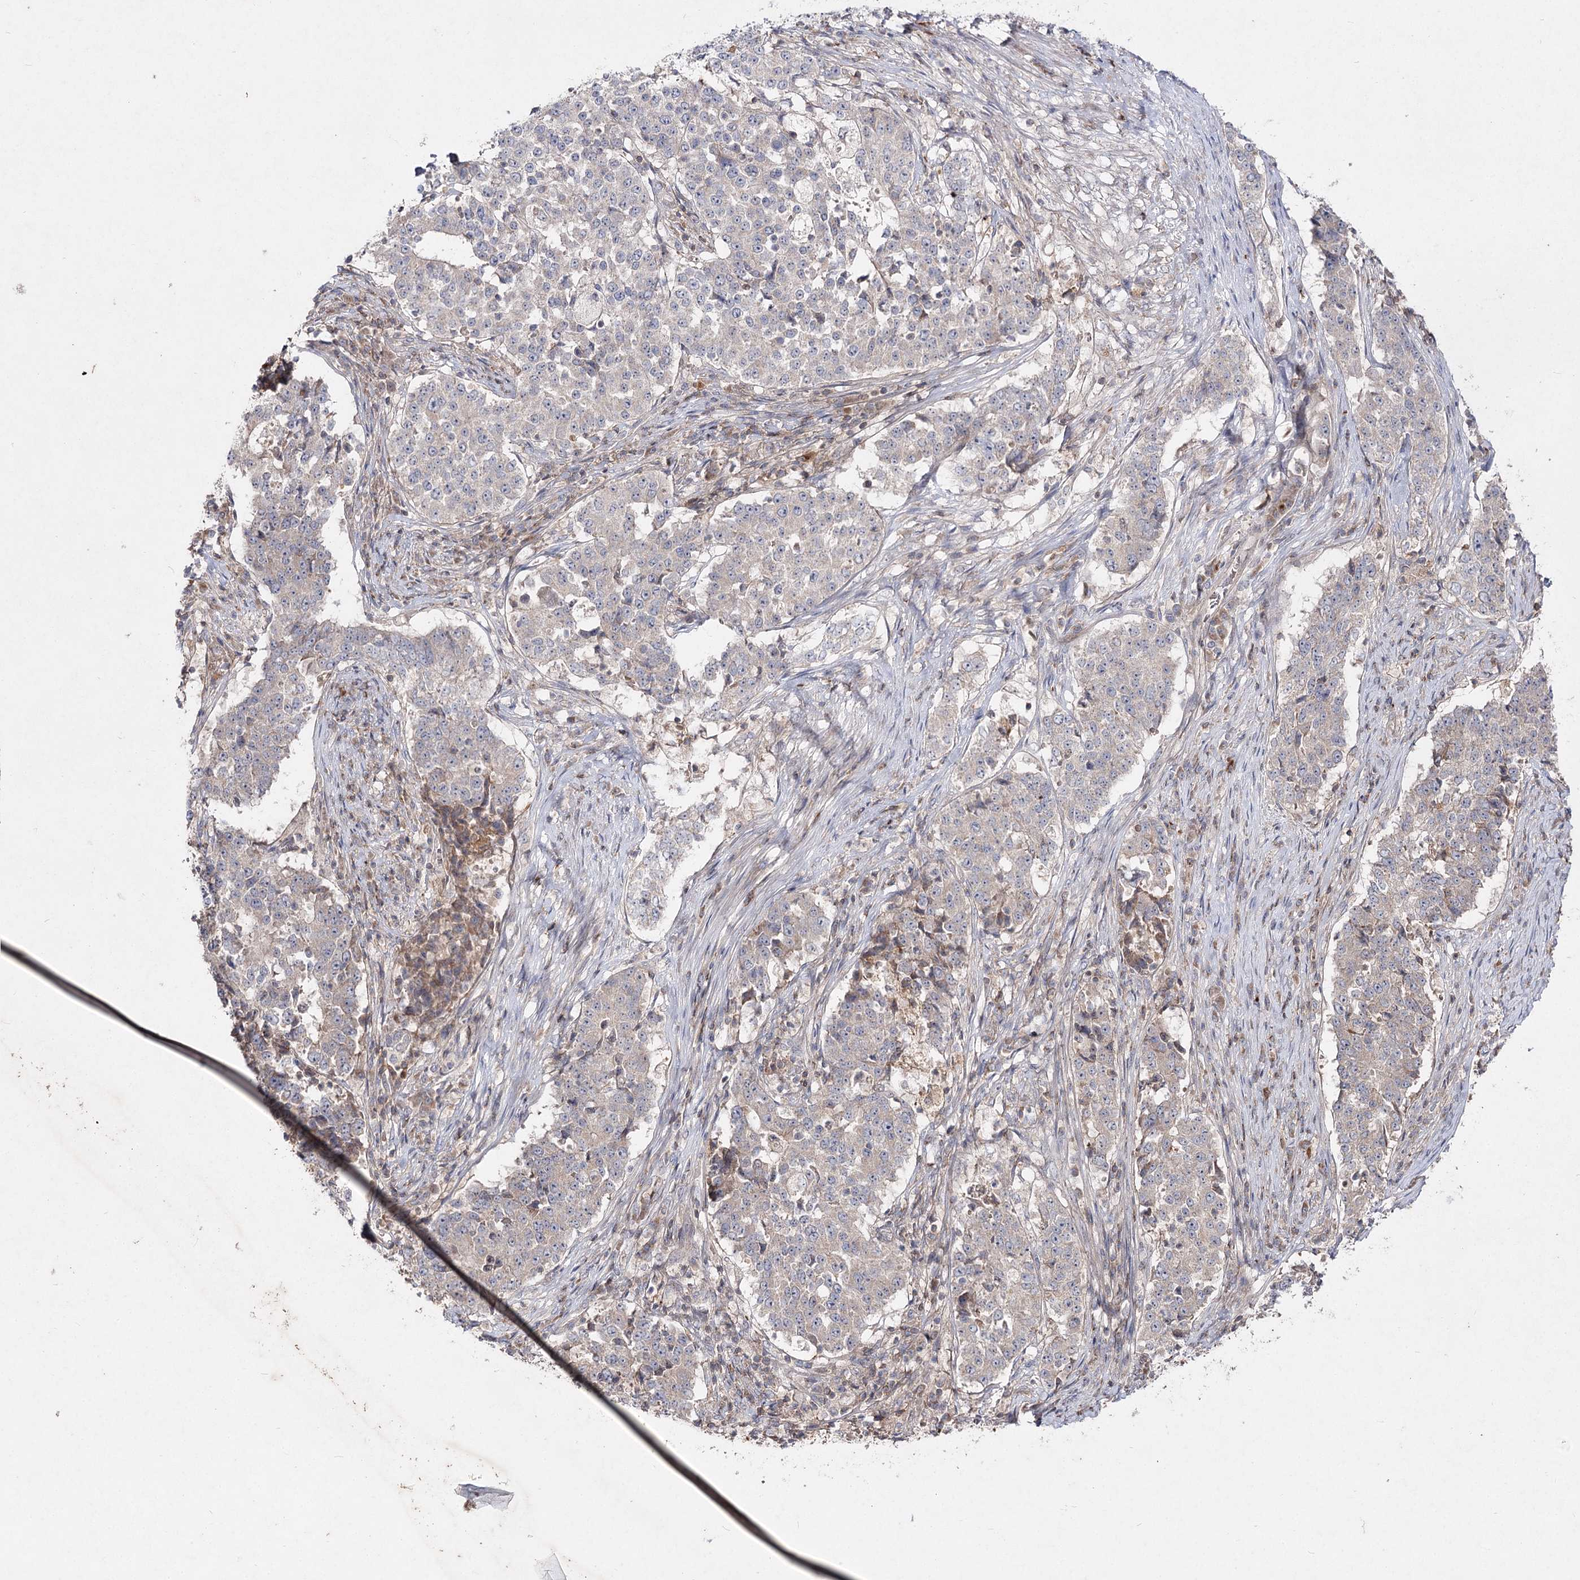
{"staining": {"intensity": "weak", "quantity": "<25%", "location": "cytoplasmic/membranous"}, "tissue": "stomach cancer", "cell_type": "Tumor cells", "image_type": "cancer", "snomed": [{"axis": "morphology", "description": "Adenocarcinoma, NOS"}, {"axis": "topography", "description": "Stomach"}], "caption": "There is no significant positivity in tumor cells of stomach cancer.", "gene": "CIB2", "patient": {"sex": "male", "age": 59}}